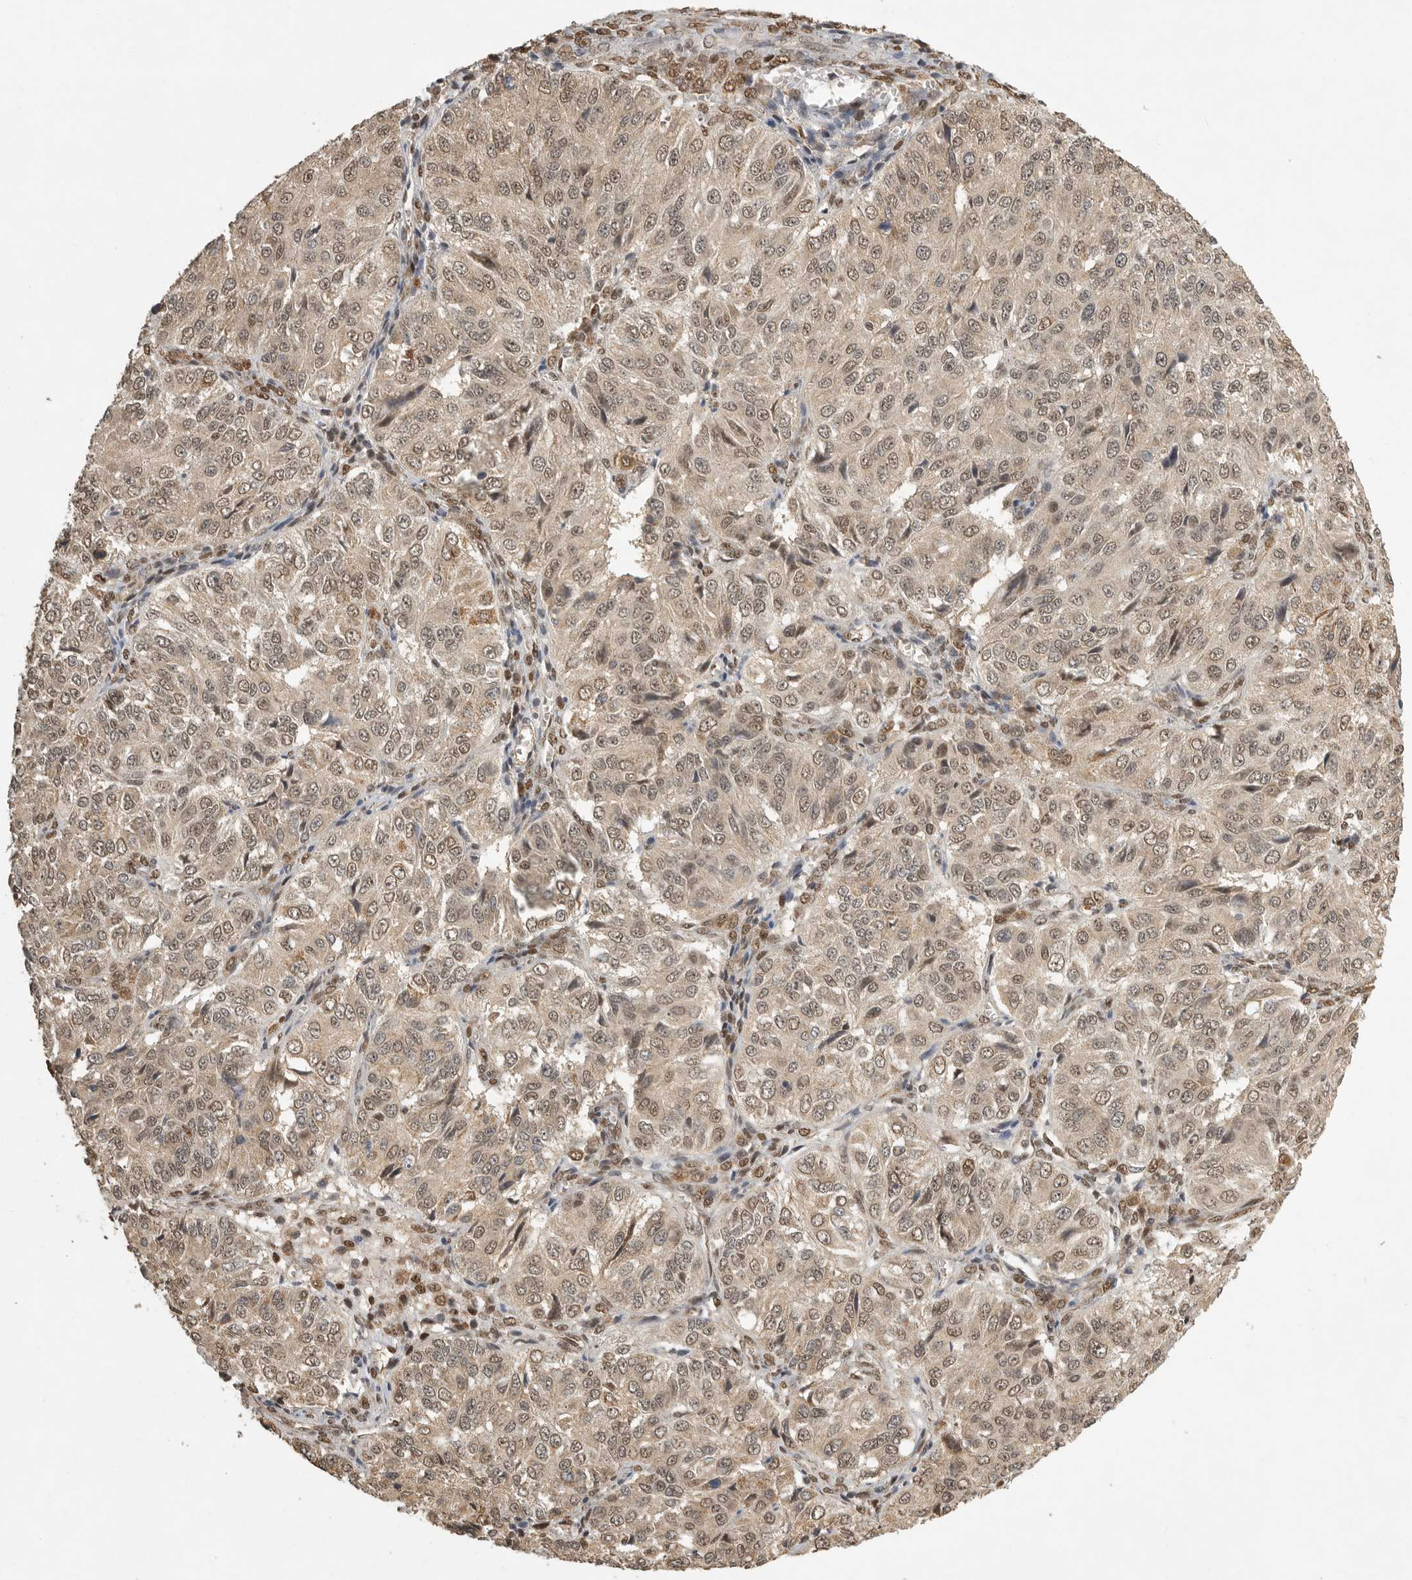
{"staining": {"intensity": "moderate", "quantity": ">75%", "location": "cytoplasmic/membranous,nuclear"}, "tissue": "ovarian cancer", "cell_type": "Tumor cells", "image_type": "cancer", "snomed": [{"axis": "morphology", "description": "Carcinoma, endometroid"}, {"axis": "topography", "description": "Ovary"}], "caption": "An image showing moderate cytoplasmic/membranous and nuclear positivity in approximately >75% of tumor cells in ovarian cancer (endometroid carcinoma), as visualized by brown immunohistochemical staining.", "gene": "DFFA", "patient": {"sex": "female", "age": 51}}